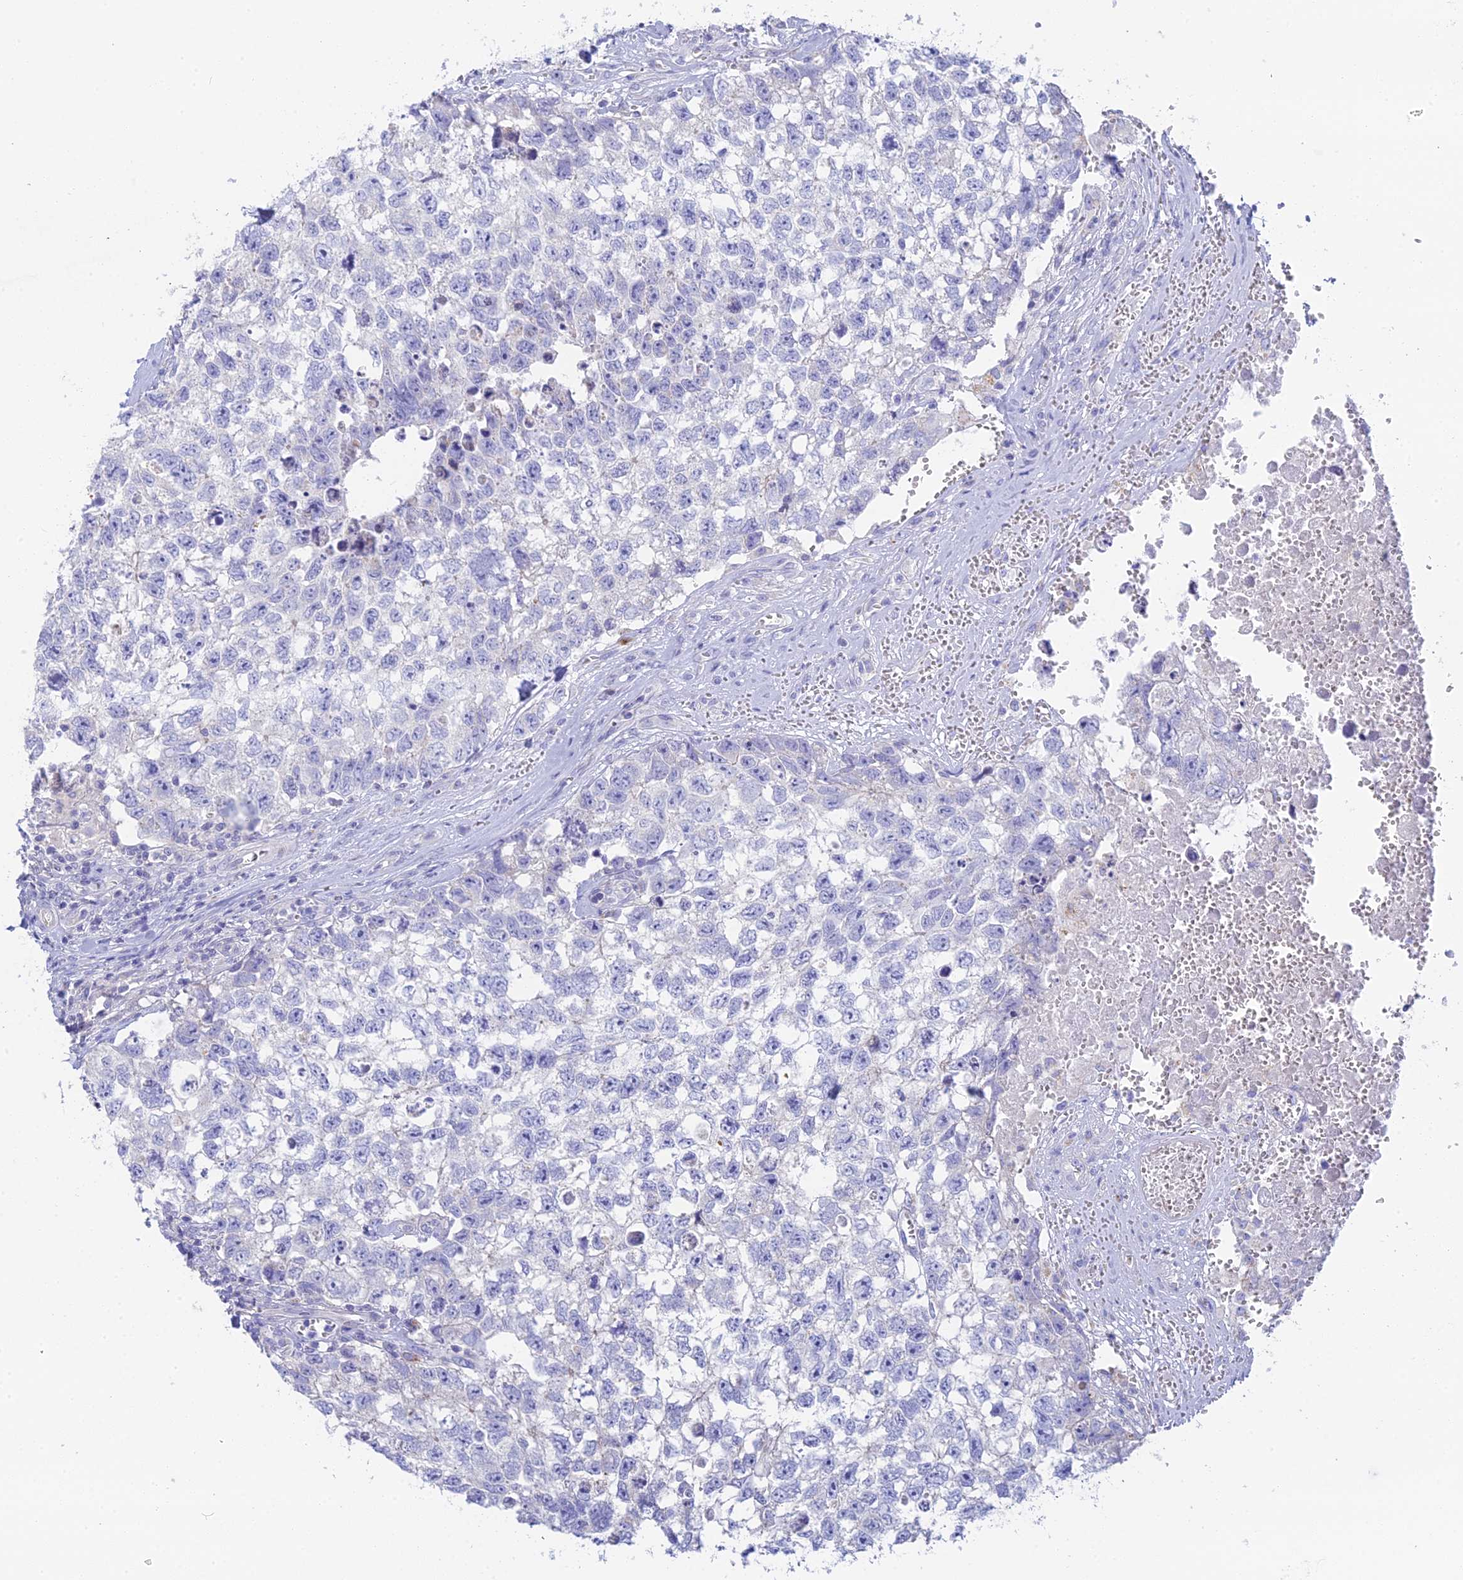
{"staining": {"intensity": "negative", "quantity": "none", "location": "none"}, "tissue": "testis cancer", "cell_type": "Tumor cells", "image_type": "cancer", "snomed": [{"axis": "morphology", "description": "Seminoma, NOS"}, {"axis": "morphology", "description": "Carcinoma, Embryonal, NOS"}, {"axis": "topography", "description": "Testis"}], "caption": "The immunohistochemistry (IHC) photomicrograph has no significant staining in tumor cells of testis seminoma tissue.", "gene": "WDR6", "patient": {"sex": "male", "age": 29}}